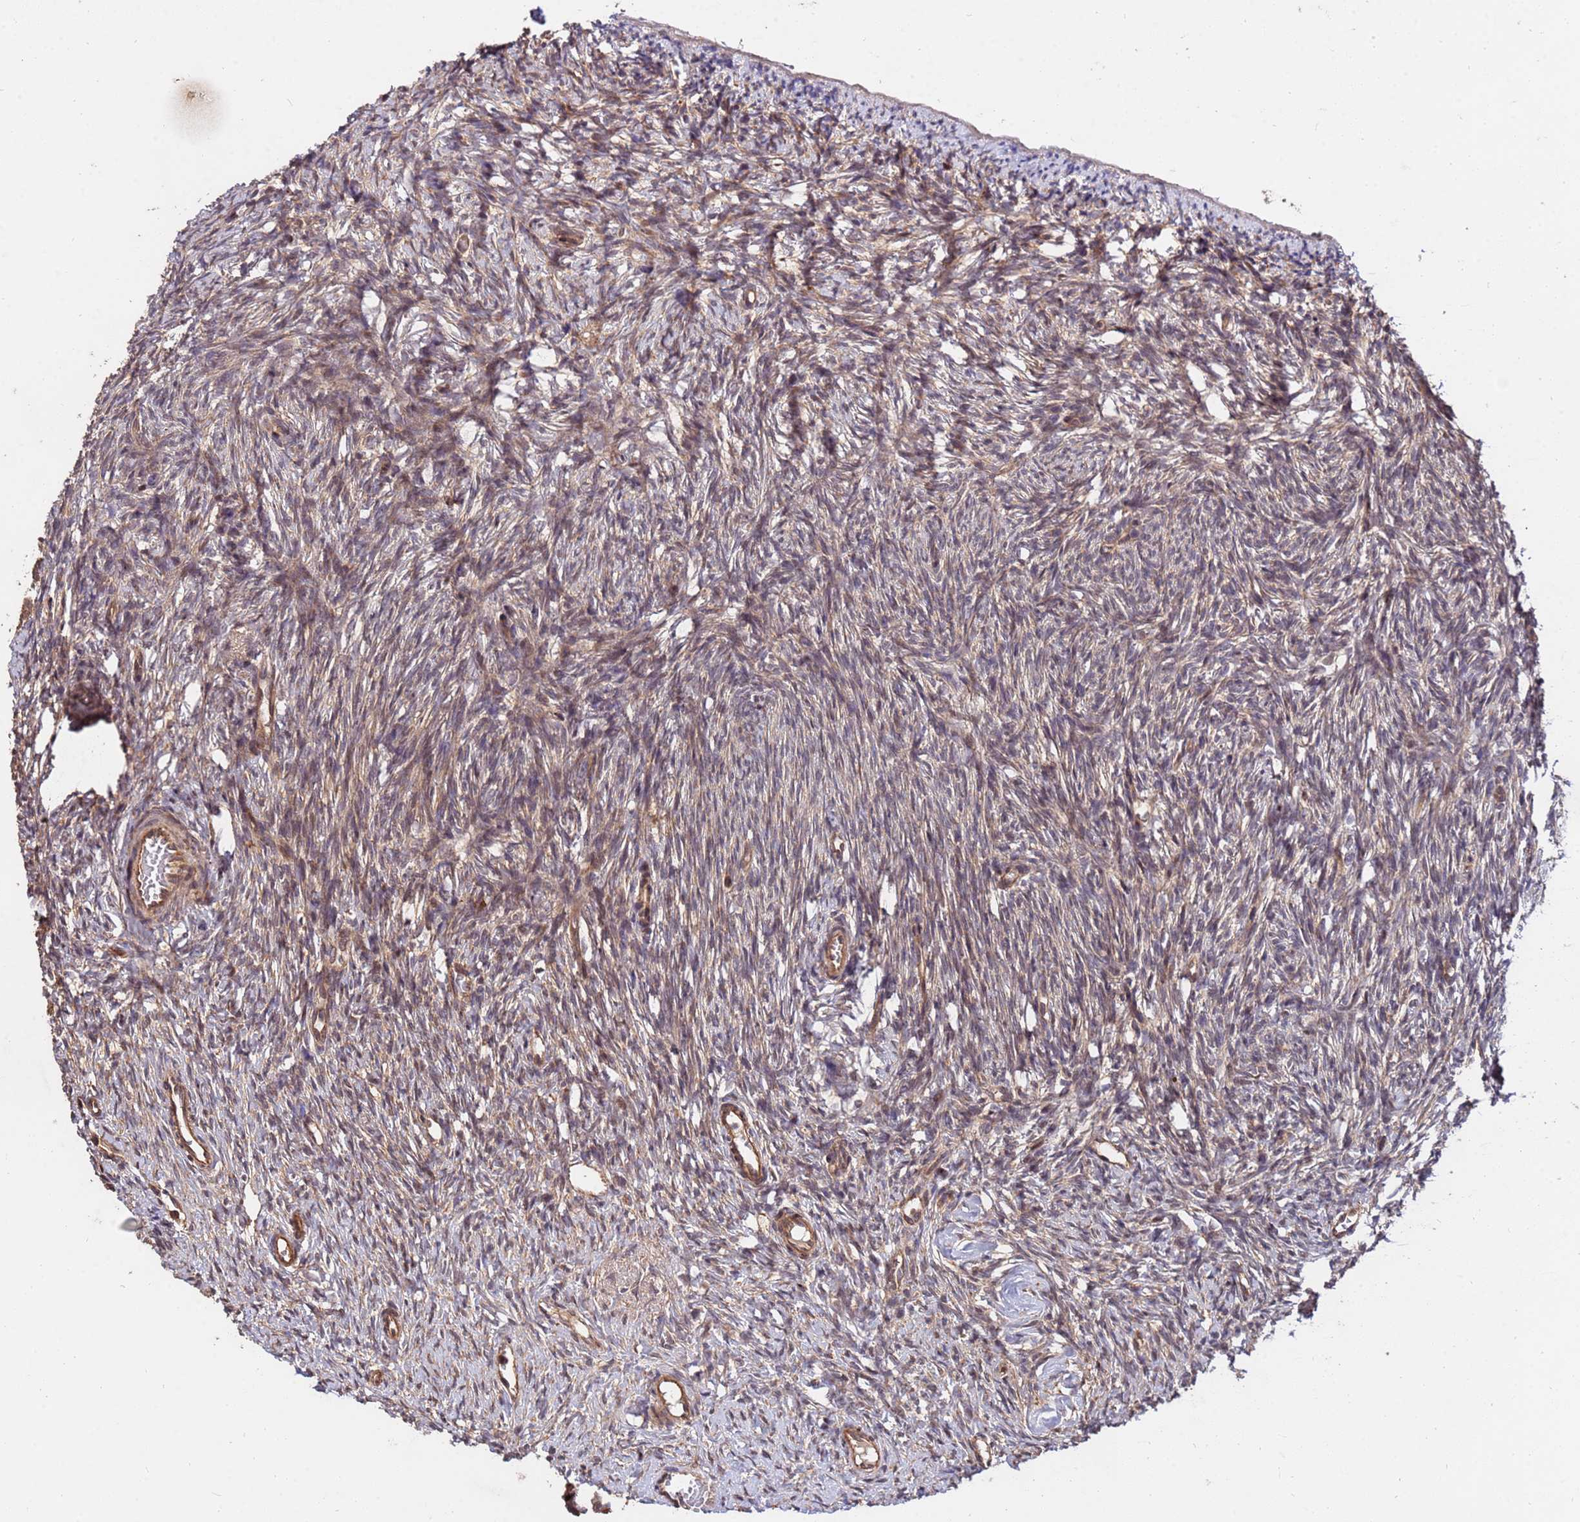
{"staining": {"intensity": "moderate", "quantity": ">75%", "location": "cytoplasmic/membranous,nuclear"}, "tissue": "ovary", "cell_type": "Ovarian stroma cells", "image_type": "normal", "snomed": [{"axis": "morphology", "description": "Normal tissue, NOS"}, {"axis": "topography", "description": "Ovary"}], "caption": "IHC of benign ovary shows medium levels of moderate cytoplasmic/membranous,nuclear staining in approximately >75% of ovarian stroma cells.", "gene": "ZNF619", "patient": {"sex": "female", "age": 51}}